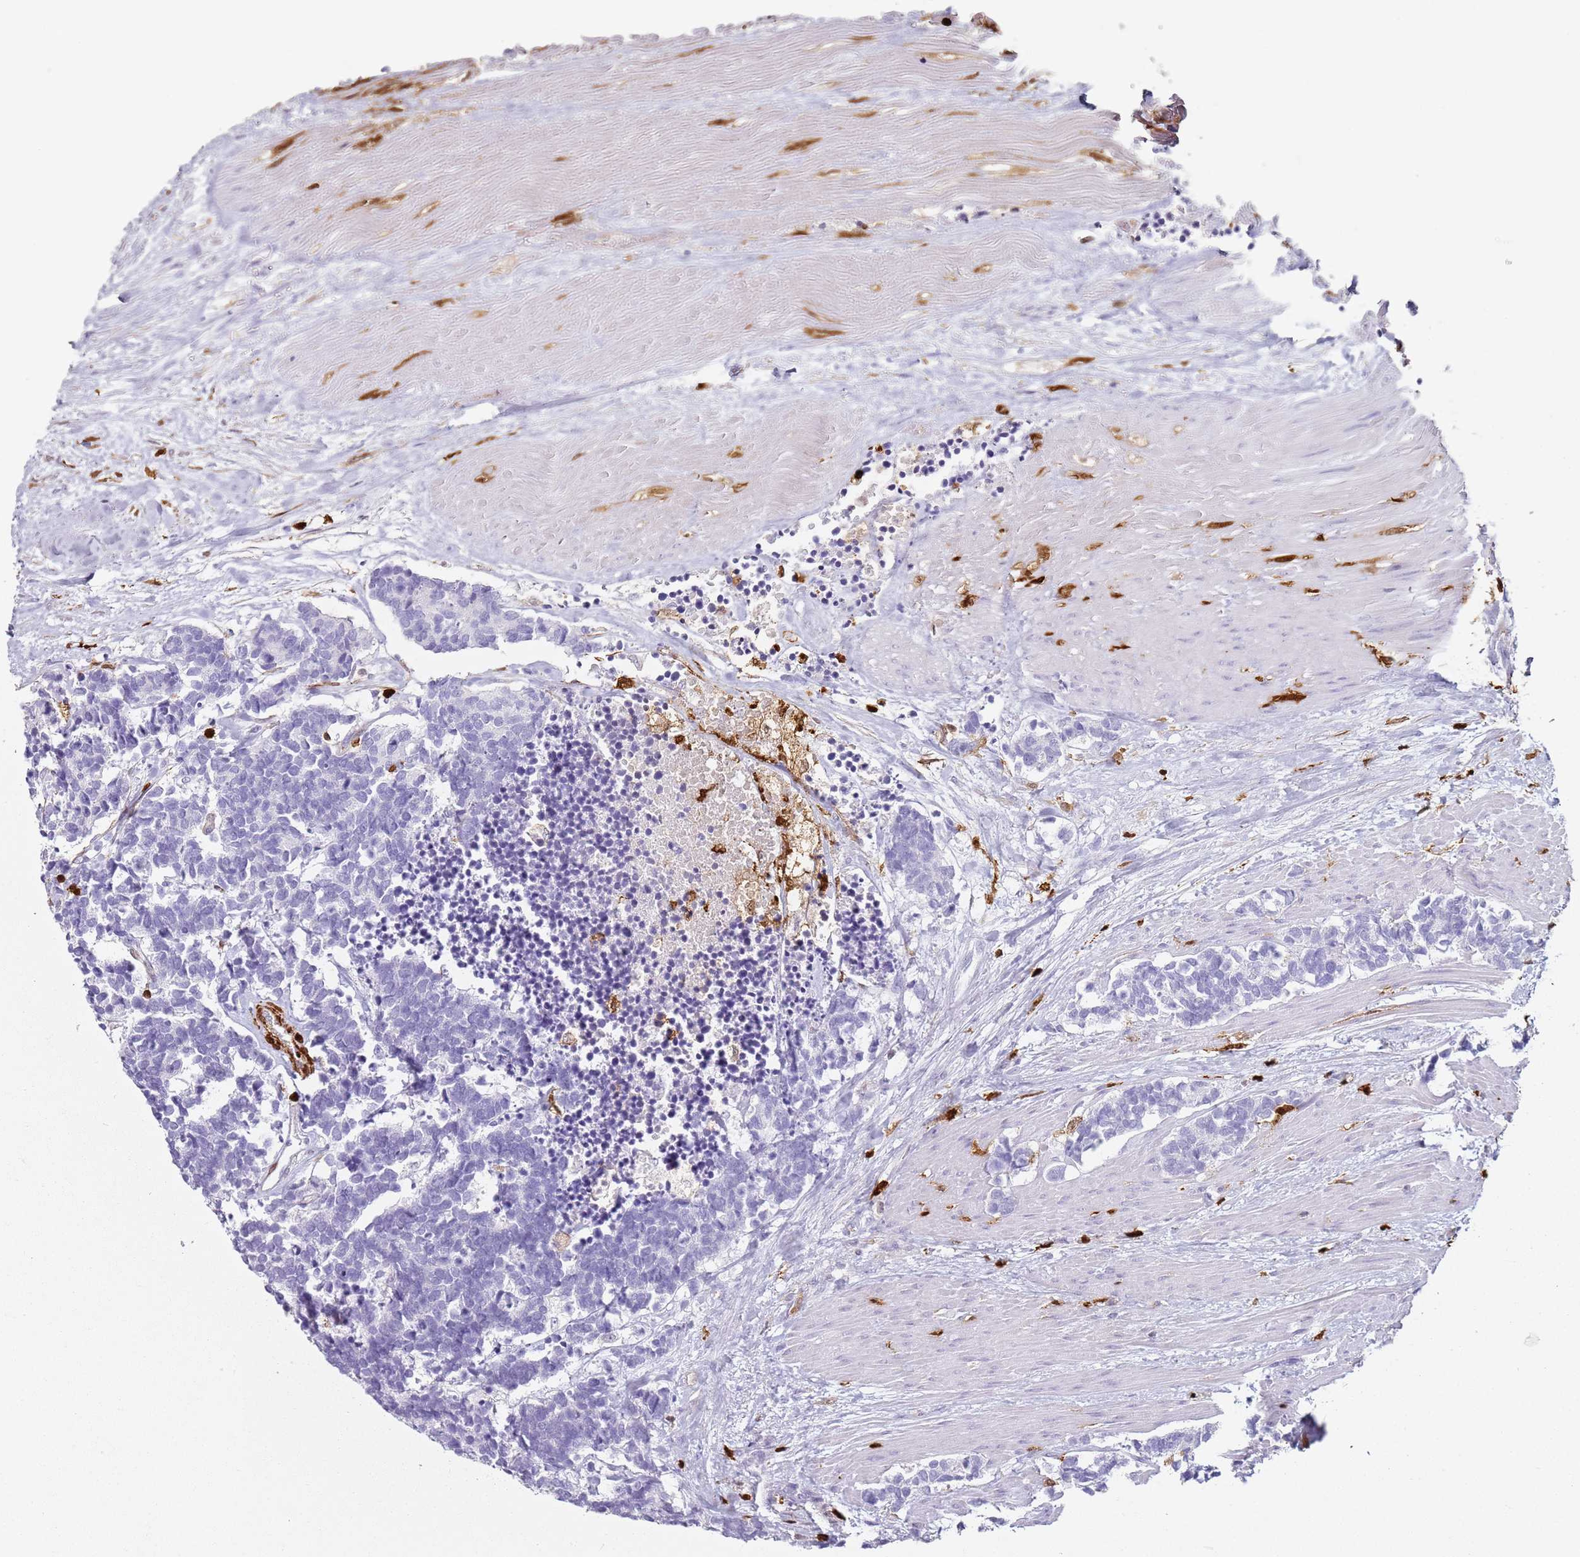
{"staining": {"intensity": "negative", "quantity": "none", "location": "none"}, "tissue": "carcinoid", "cell_type": "Tumor cells", "image_type": "cancer", "snomed": [{"axis": "morphology", "description": "Carcinoma, NOS"}, {"axis": "morphology", "description": "Carcinoid, malignant, NOS"}, {"axis": "topography", "description": "Urinary bladder"}], "caption": "High power microscopy image of an immunohistochemistry (IHC) micrograph of carcinoid, revealing no significant staining in tumor cells. (DAB immunohistochemistry (IHC) with hematoxylin counter stain).", "gene": "S100A4", "patient": {"sex": "male", "age": 57}}